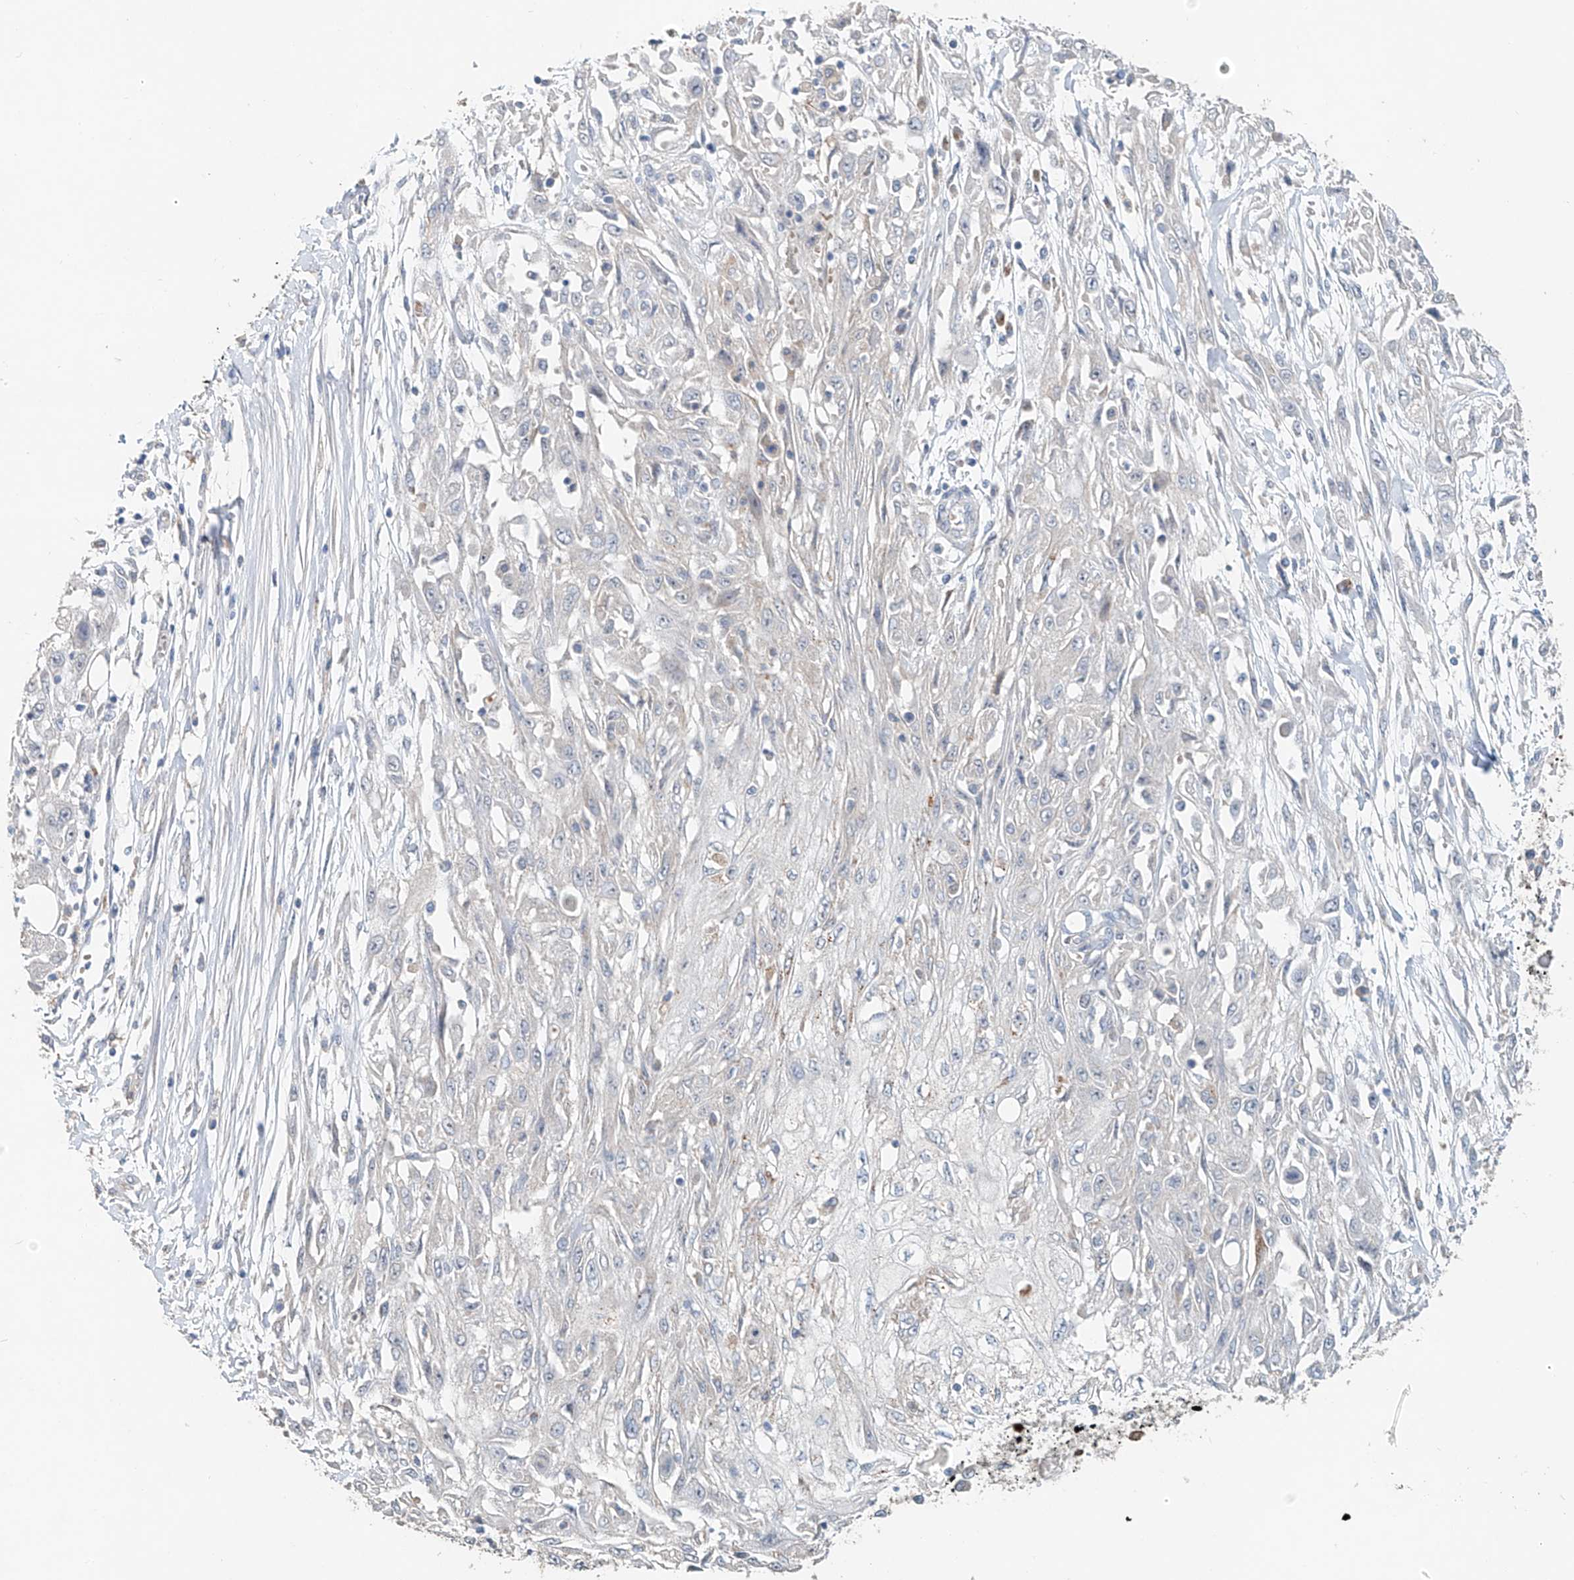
{"staining": {"intensity": "weak", "quantity": "<25%", "location": "cytoplasmic/membranous"}, "tissue": "skin cancer", "cell_type": "Tumor cells", "image_type": "cancer", "snomed": [{"axis": "morphology", "description": "Squamous cell carcinoma, NOS"}, {"axis": "morphology", "description": "Squamous cell carcinoma, metastatic, NOS"}, {"axis": "topography", "description": "Skin"}, {"axis": "topography", "description": "Lymph node"}], "caption": "An immunohistochemistry micrograph of skin cancer is shown. There is no staining in tumor cells of skin cancer.", "gene": "TRIM47", "patient": {"sex": "male", "age": 75}}